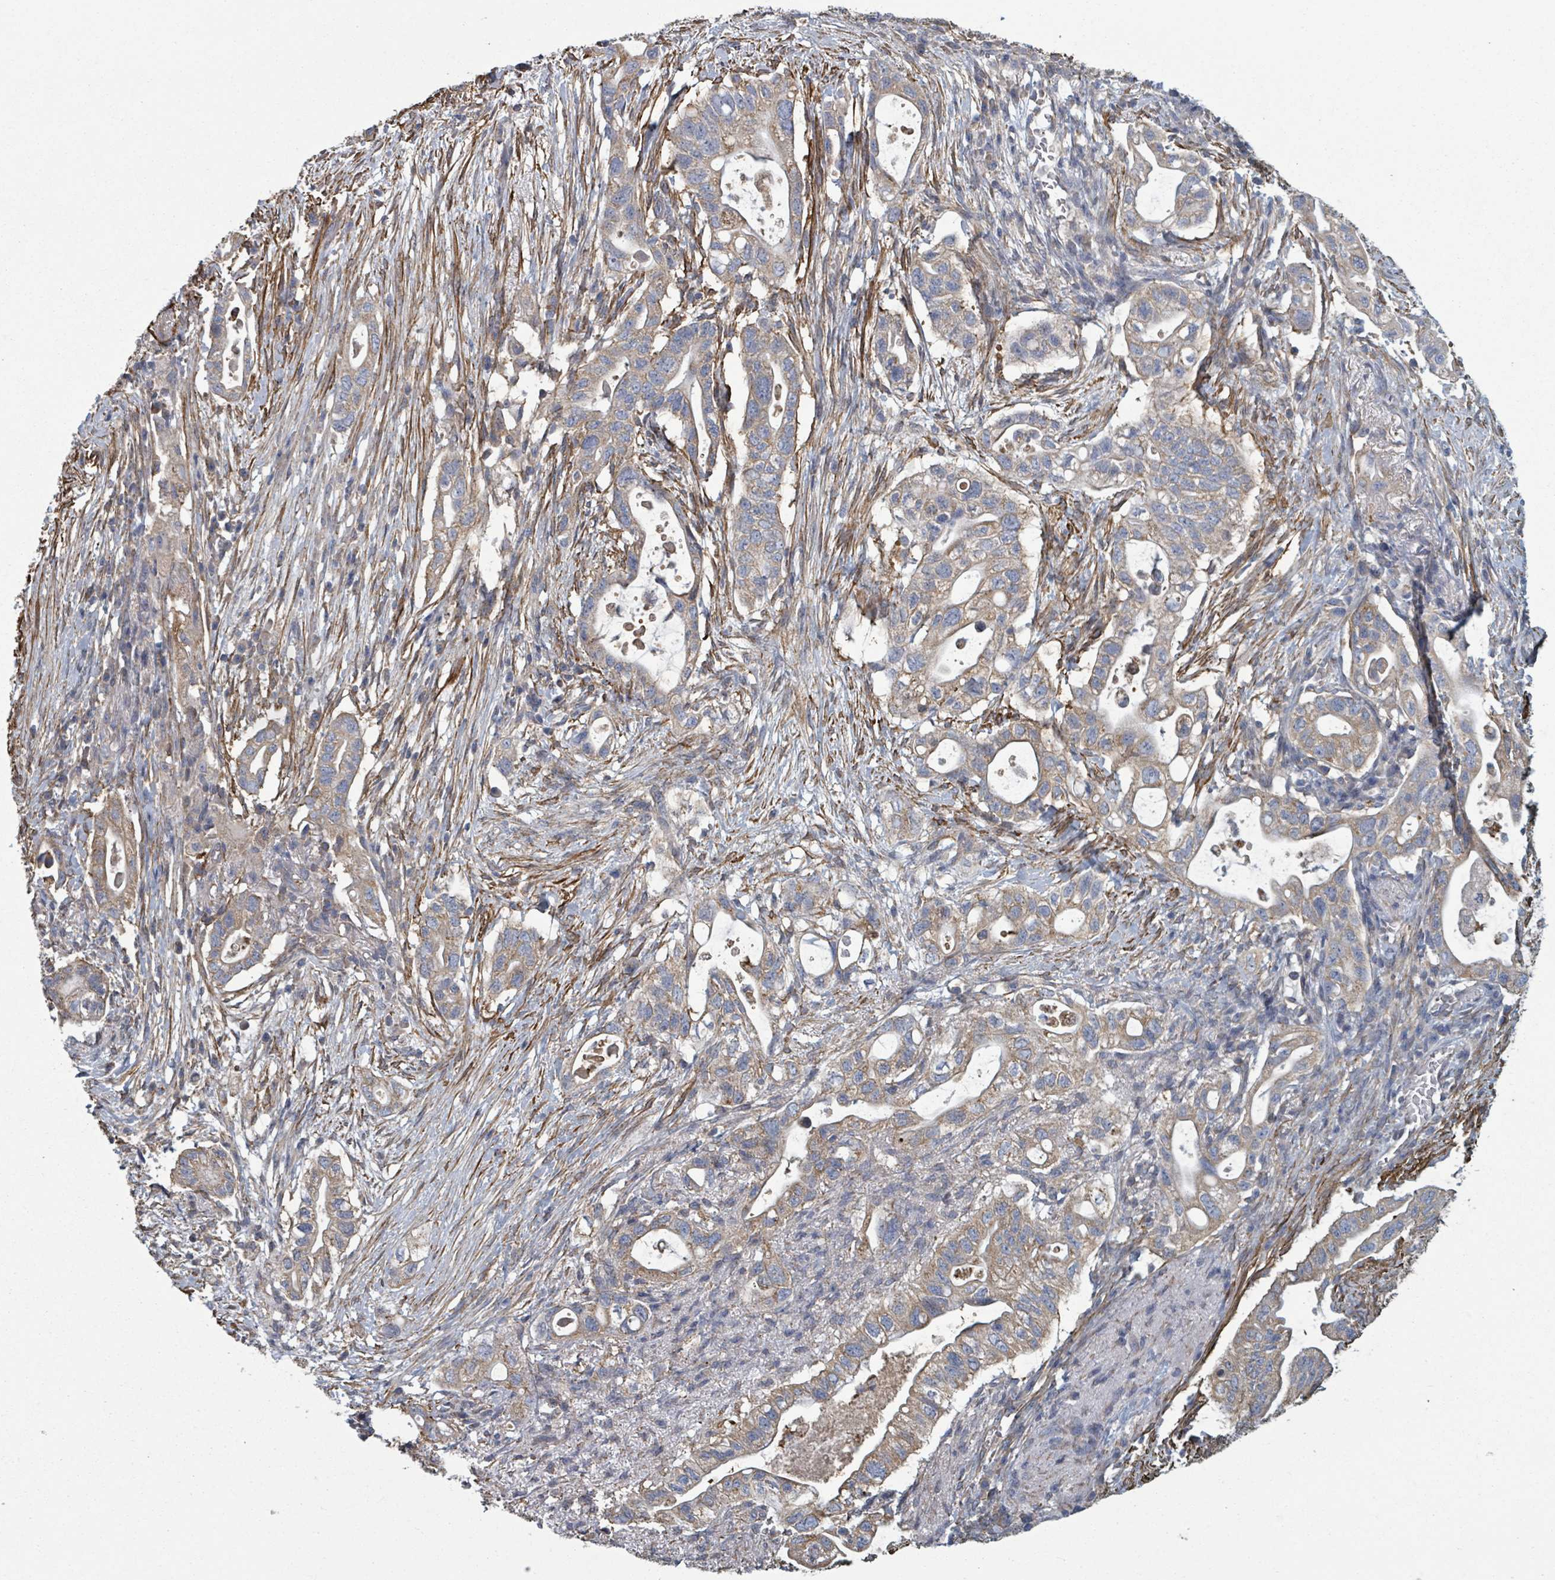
{"staining": {"intensity": "weak", "quantity": "25%-75%", "location": "cytoplasmic/membranous"}, "tissue": "pancreatic cancer", "cell_type": "Tumor cells", "image_type": "cancer", "snomed": [{"axis": "morphology", "description": "Adenocarcinoma, NOS"}, {"axis": "topography", "description": "Pancreas"}], "caption": "Brown immunohistochemical staining in pancreatic cancer shows weak cytoplasmic/membranous staining in approximately 25%-75% of tumor cells.", "gene": "ADCK1", "patient": {"sex": "female", "age": 72}}